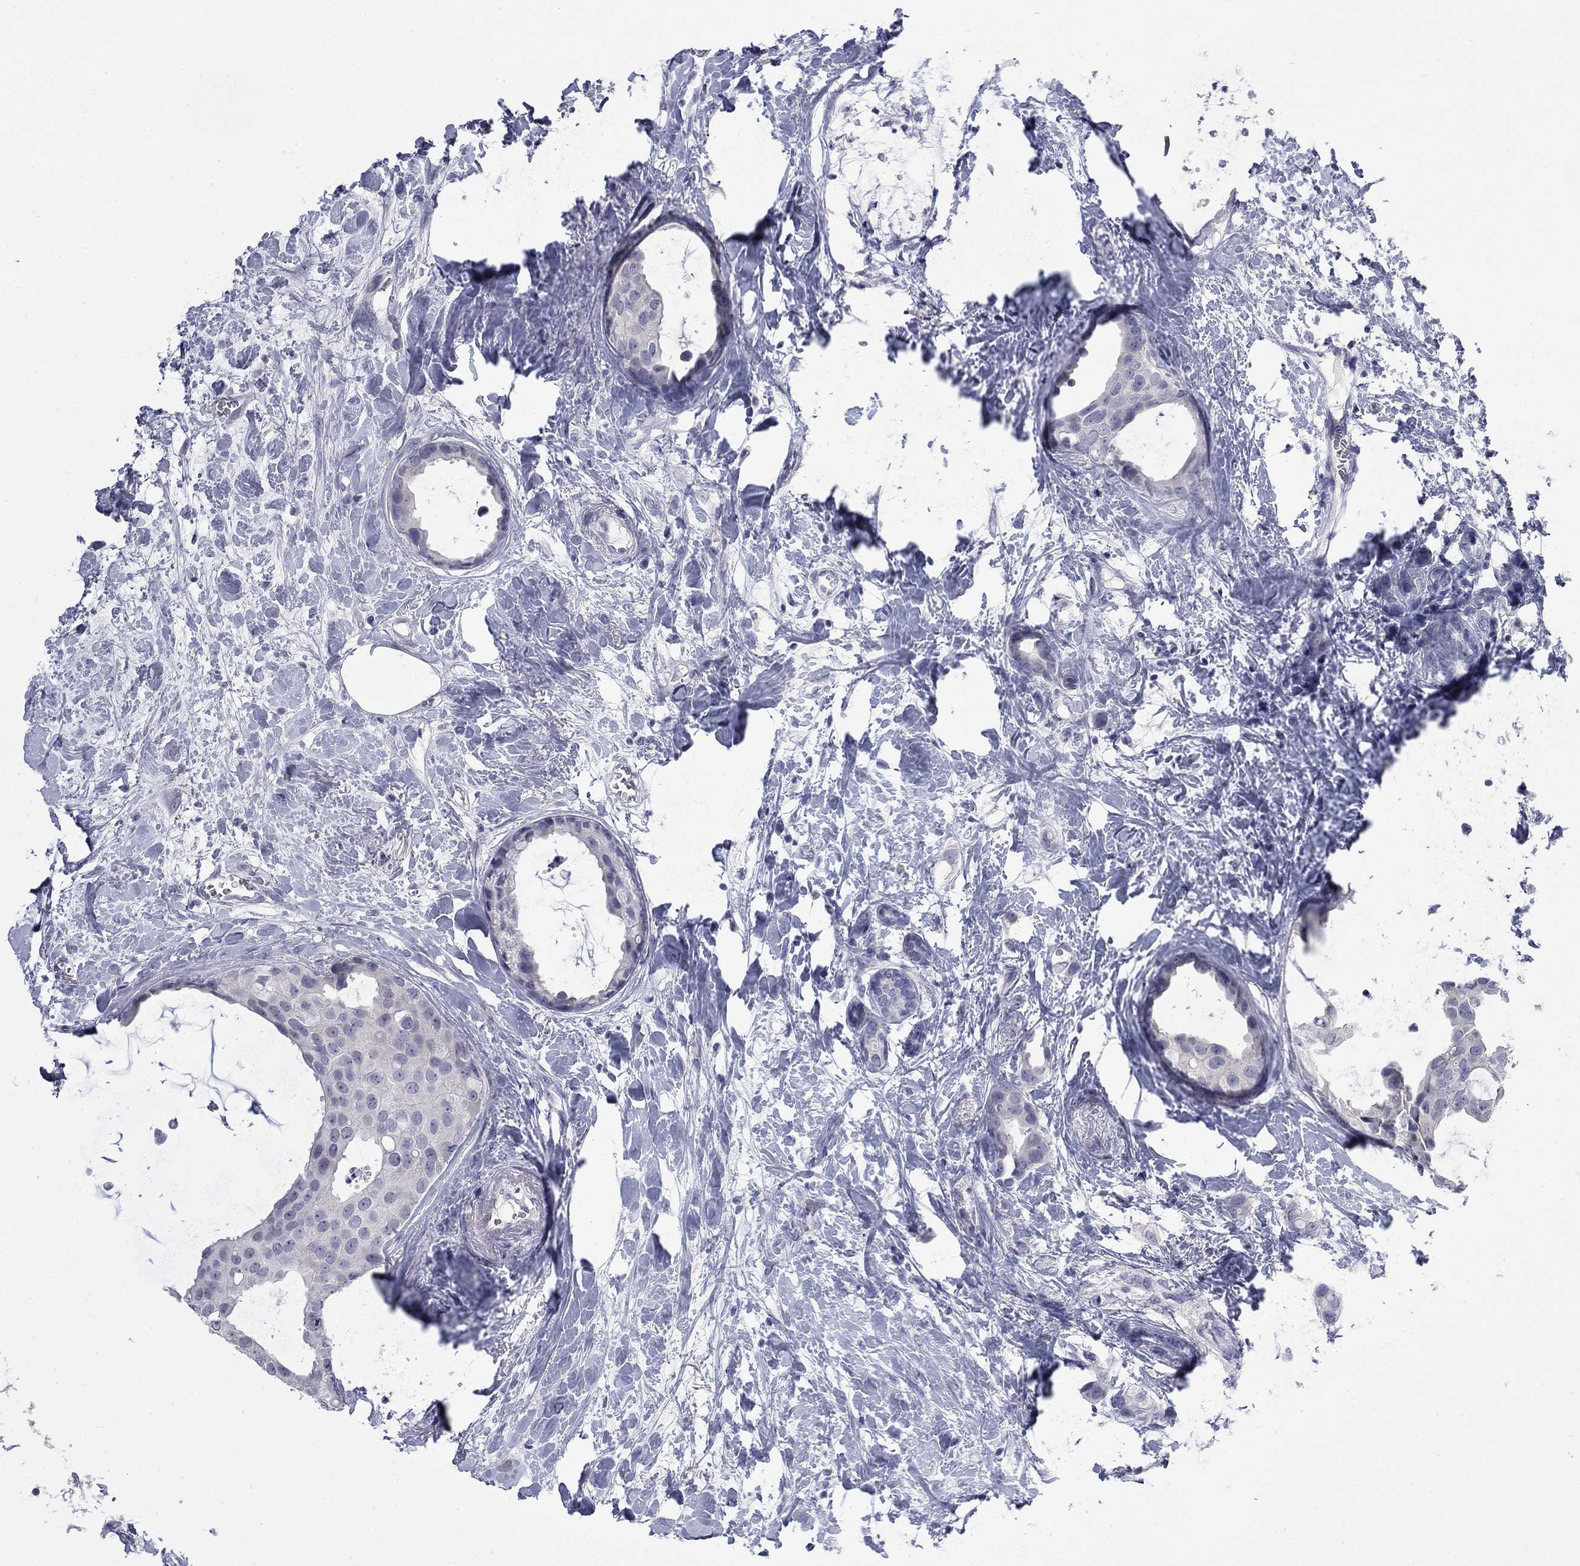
{"staining": {"intensity": "negative", "quantity": "none", "location": "none"}, "tissue": "breast cancer", "cell_type": "Tumor cells", "image_type": "cancer", "snomed": [{"axis": "morphology", "description": "Duct carcinoma"}, {"axis": "topography", "description": "Breast"}], "caption": "A micrograph of human breast intraductal carcinoma is negative for staining in tumor cells.", "gene": "CTNND2", "patient": {"sex": "female", "age": 45}}